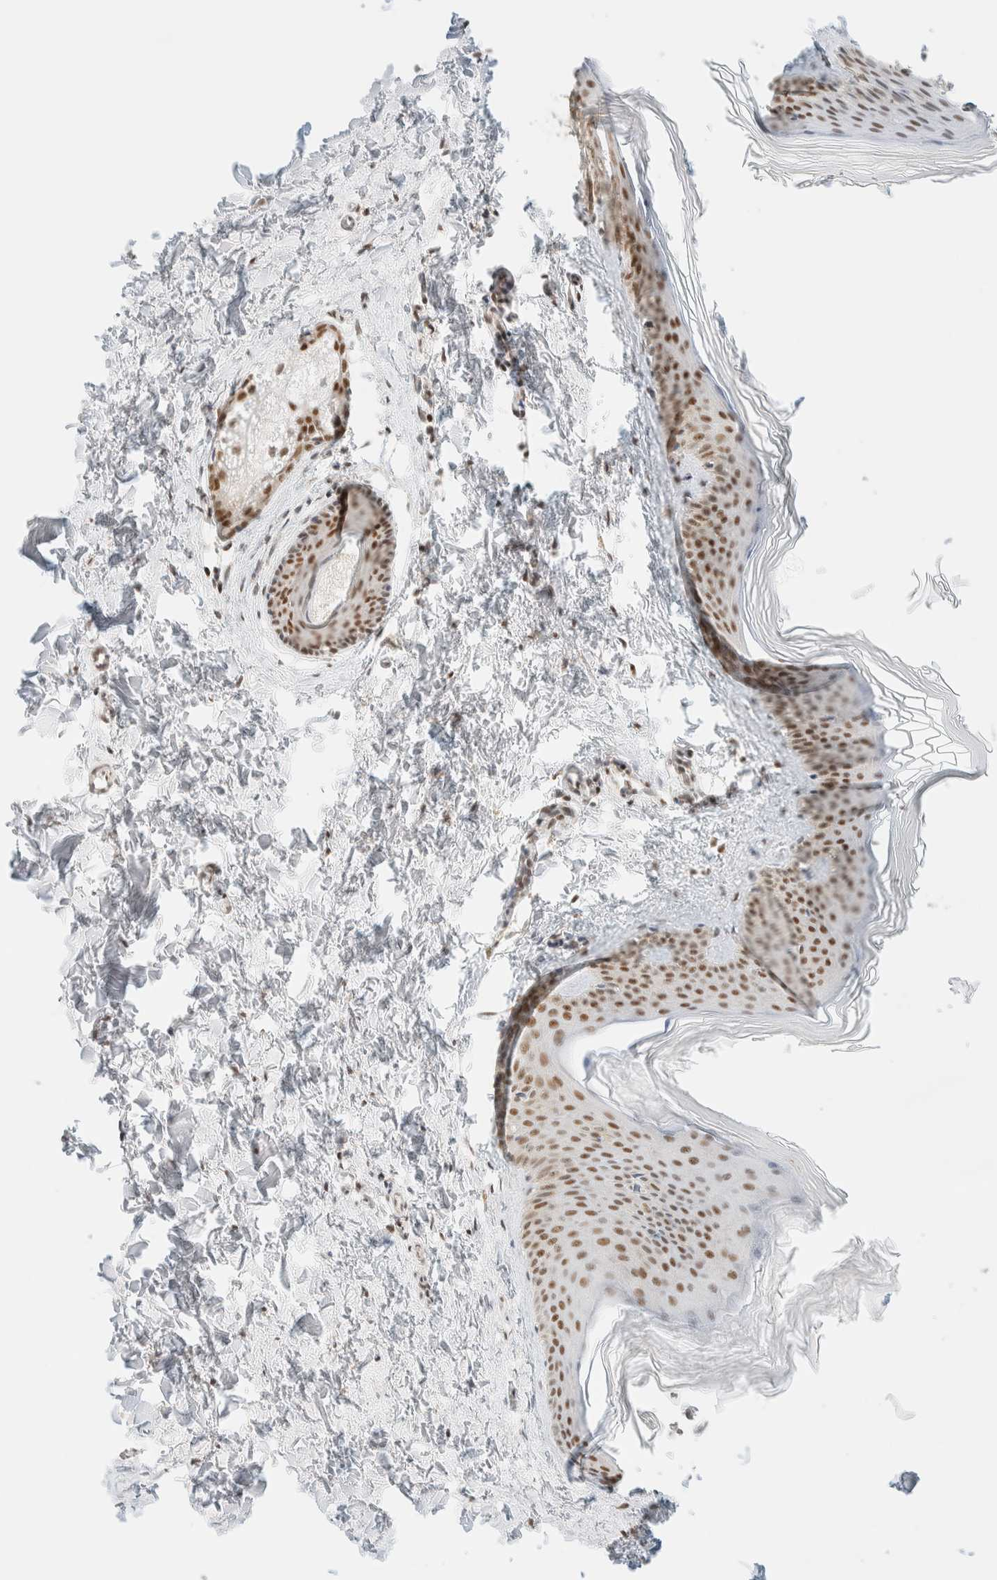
{"staining": {"intensity": "weak", "quantity": ">75%", "location": "nuclear"}, "tissue": "skin", "cell_type": "Fibroblasts", "image_type": "normal", "snomed": [{"axis": "morphology", "description": "Normal tissue, NOS"}, {"axis": "topography", "description": "Skin"}], "caption": "A low amount of weak nuclear expression is appreciated in approximately >75% of fibroblasts in unremarkable skin. The protein is stained brown, and the nuclei are stained in blue (DAB IHC with brightfield microscopy, high magnification).", "gene": "PYGO2", "patient": {"sex": "female", "age": 27}}